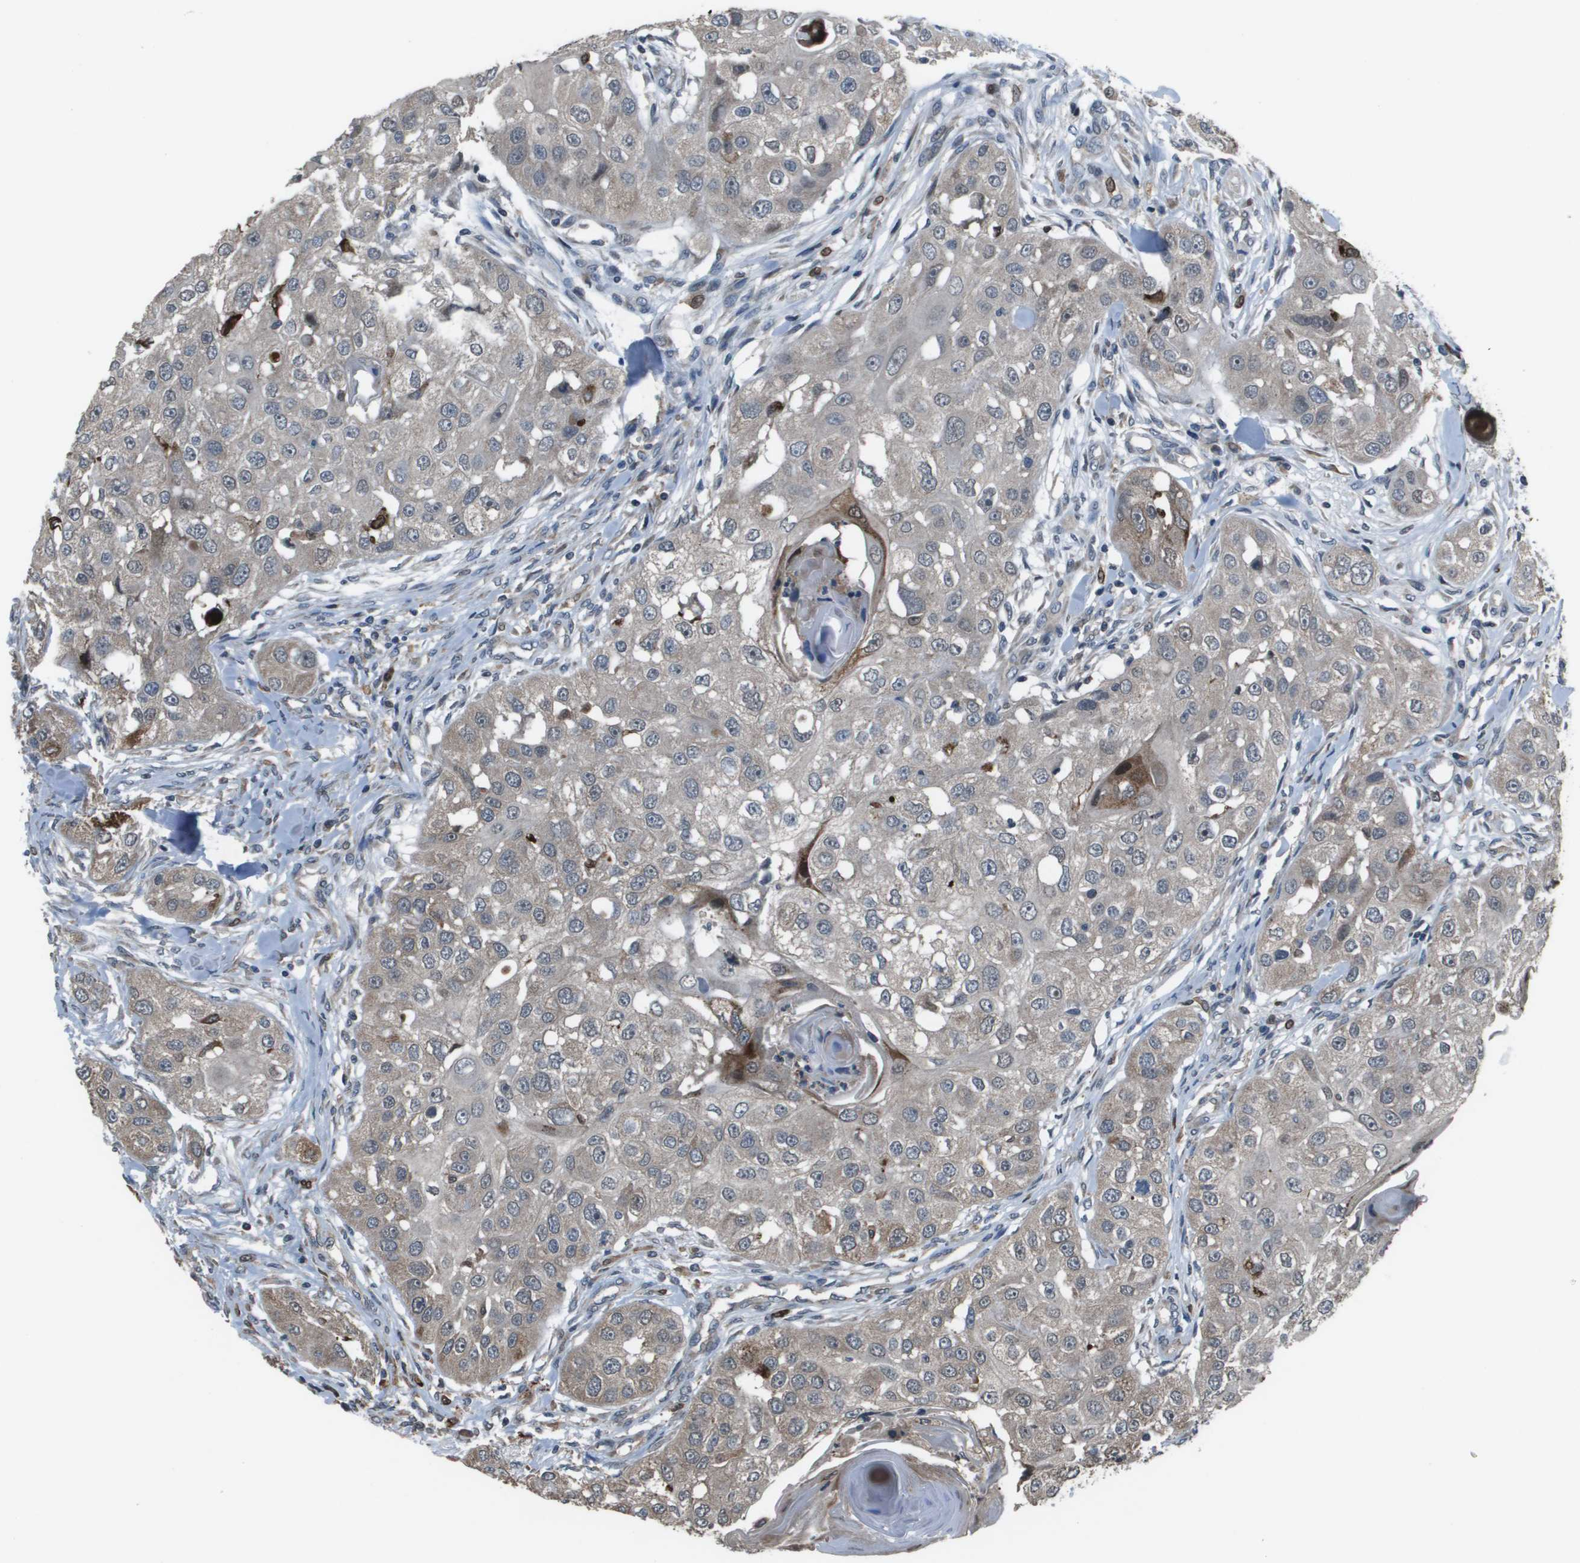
{"staining": {"intensity": "strong", "quantity": "<25%", "location": "cytoplasmic/membranous"}, "tissue": "head and neck cancer", "cell_type": "Tumor cells", "image_type": "cancer", "snomed": [{"axis": "morphology", "description": "Normal tissue, NOS"}, {"axis": "morphology", "description": "Squamous cell carcinoma, NOS"}, {"axis": "topography", "description": "Skeletal muscle"}, {"axis": "topography", "description": "Head-Neck"}], "caption": "Head and neck cancer (squamous cell carcinoma) tissue exhibits strong cytoplasmic/membranous staining in approximately <25% of tumor cells", "gene": "GOSR2", "patient": {"sex": "male", "age": 51}}